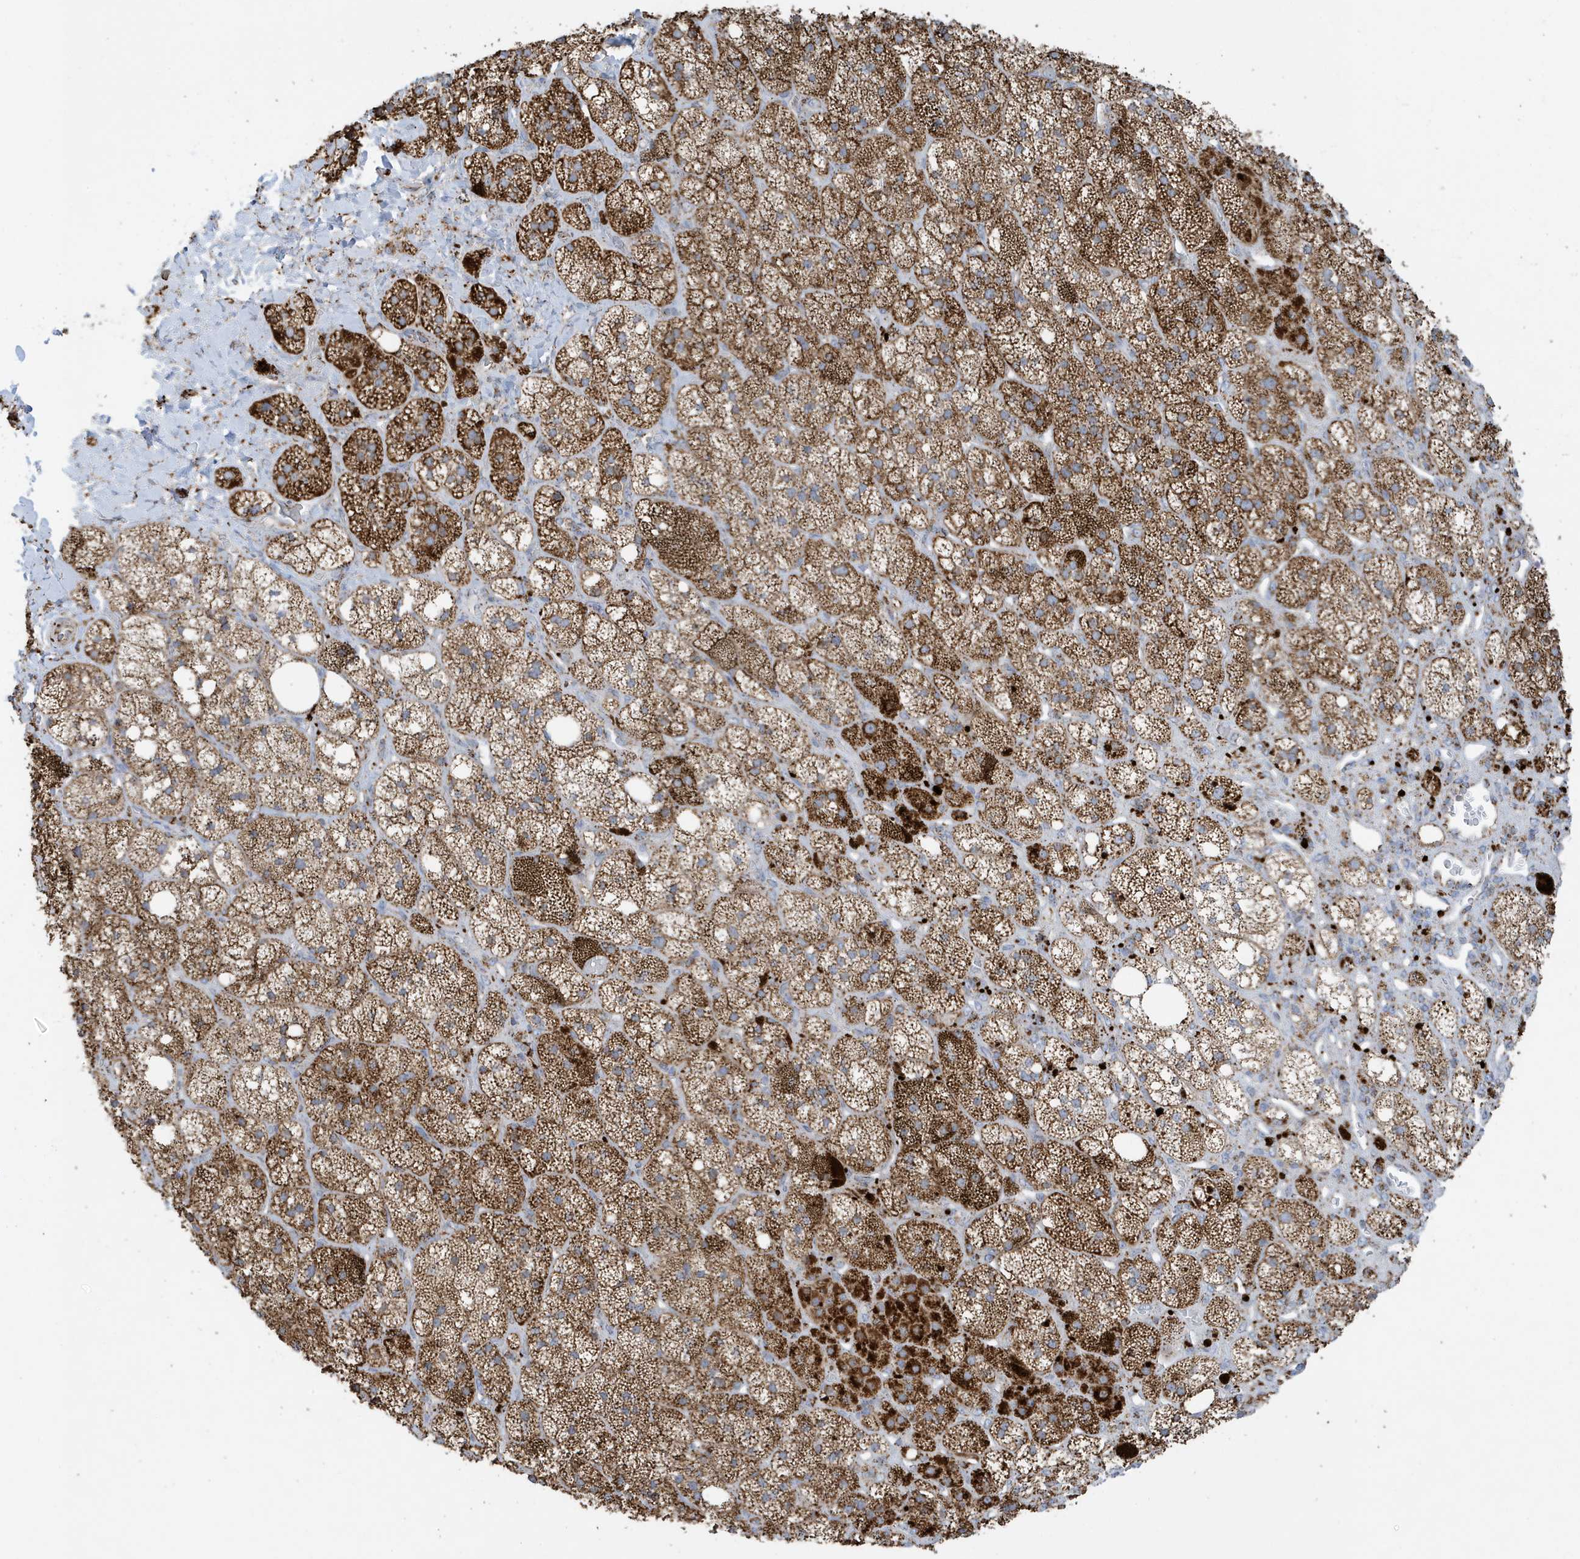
{"staining": {"intensity": "strong", "quantity": ">75%", "location": "cytoplasmic/membranous"}, "tissue": "adrenal gland", "cell_type": "Glandular cells", "image_type": "normal", "snomed": [{"axis": "morphology", "description": "Normal tissue, NOS"}, {"axis": "topography", "description": "Adrenal gland"}], "caption": "Protein analysis of benign adrenal gland shows strong cytoplasmic/membranous staining in about >75% of glandular cells. The staining was performed using DAB to visualize the protein expression in brown, while the nuclei were stained in blue with hematoxylin (Magnification: 20x).", "gene": "ATP5ME", "patient": {"sex": "male", "age": 61}}